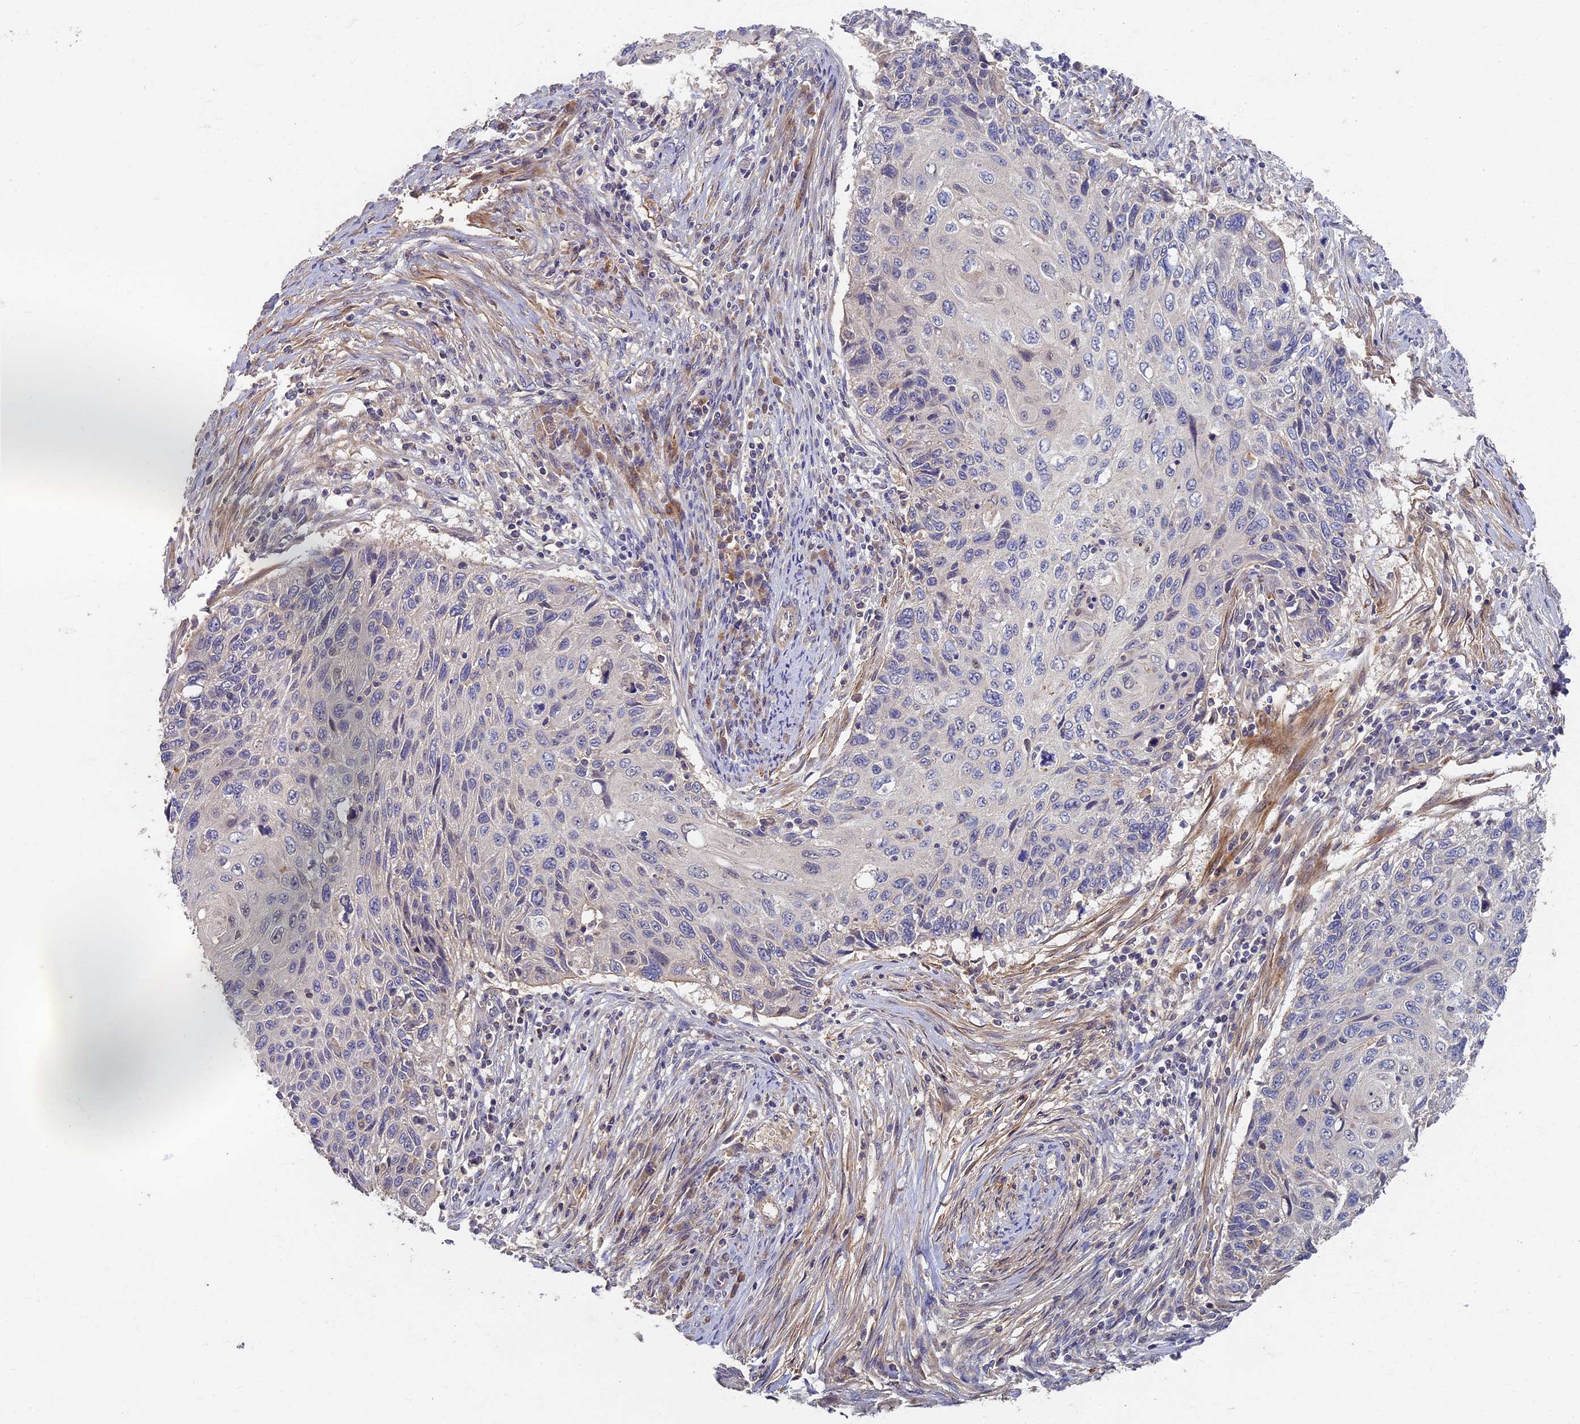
{"staining": {"intensity": "negative", "quantity": "none", "location": "none"}, "tissue": "cervical cancer", "cell_type": "Tumor cells", "image_type": "cancer", "snomed": [{"axis": "morphology", "description": "Squamous cell carcinoma, NOS"}, {"axis": "topography", "description": "Cervix"}], "caption": "Image shows no protein expression in tumor cells of squamous cell carcinoma (cervical) tissue.", "gene": "RSPH3", "patient": {"sex": "female", "age": 70}}